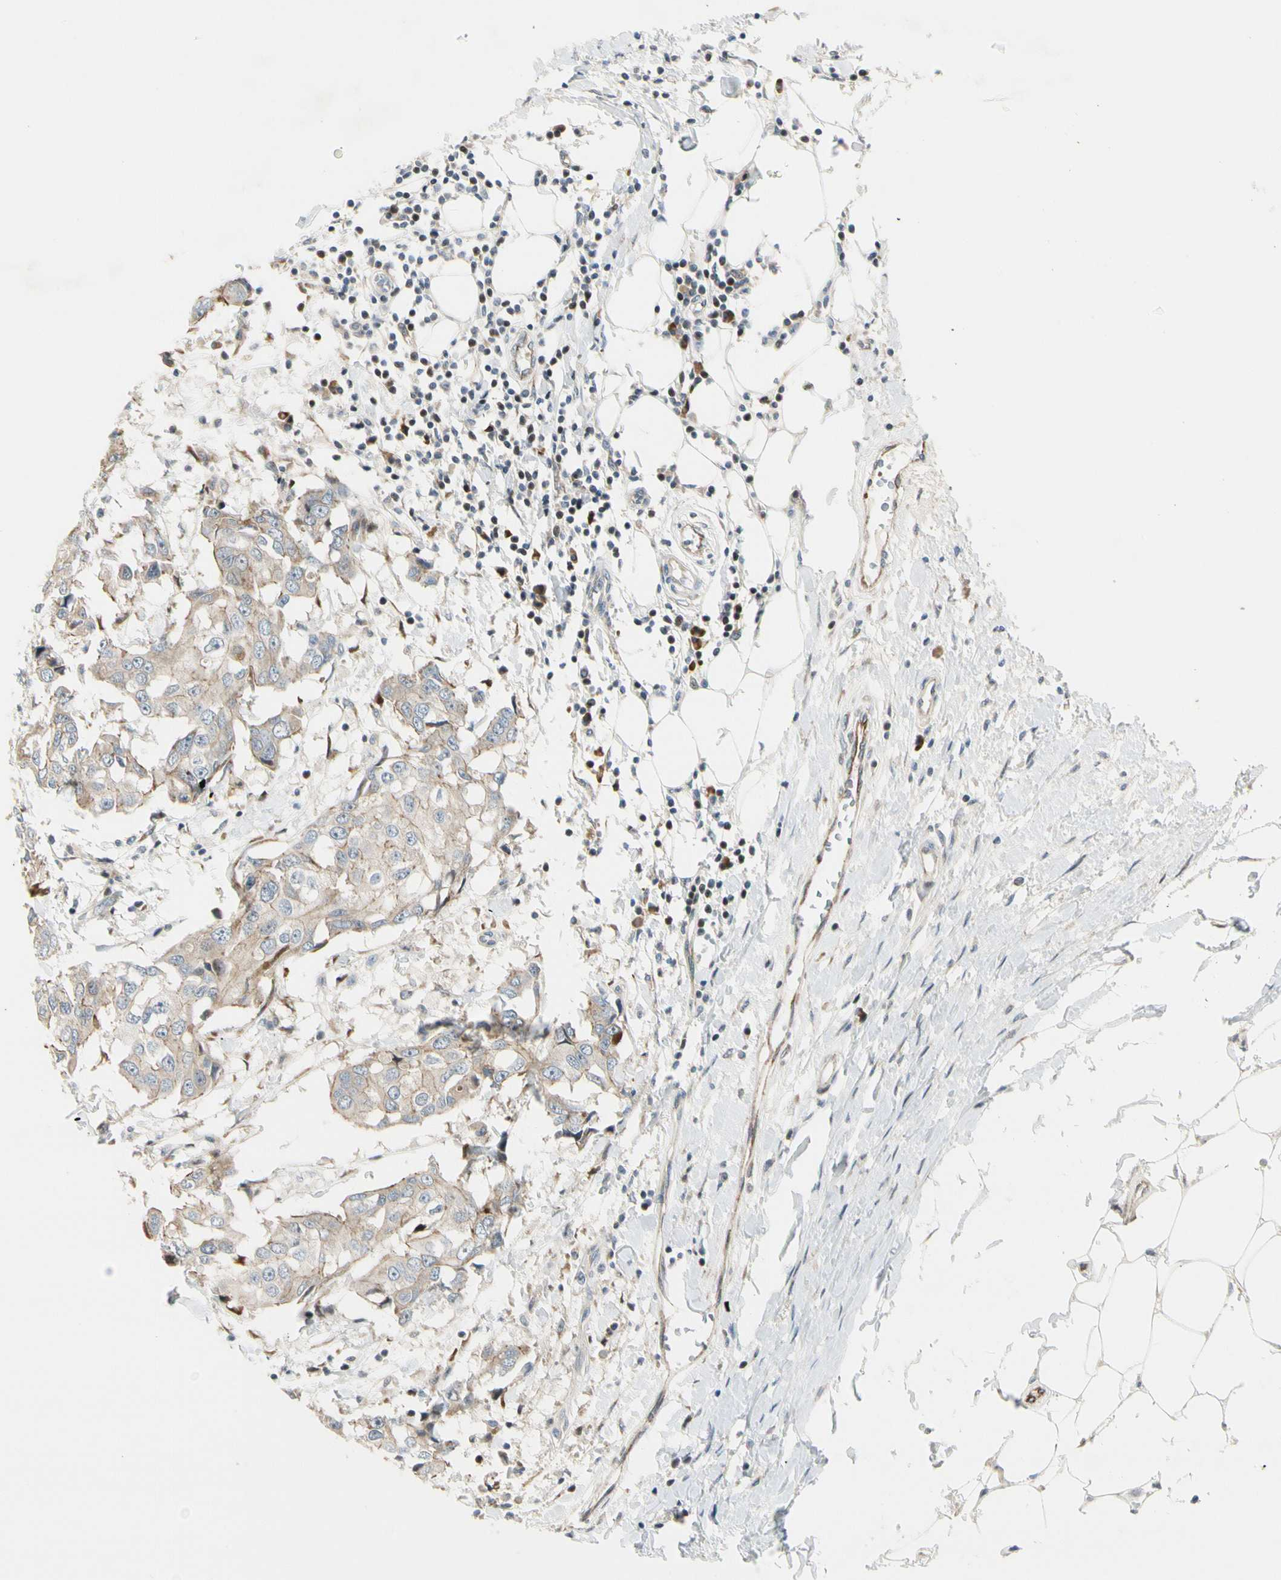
{"staining": {"intensity": "strong", "quantity": "<25%", "location": "cytoplasmic/membranous"}, "tissue": "breast cancer", "cell_type": "Tumor cells", "image_type": "cancer", "snomed": [{"axis": "morphology", "description": "Duct carcinoma"}, {"axis": "topography", "description": "Breast"}], "caption": "Immunohistochemical staining of breast intraductal carcinoma displays medium levels of strong cytoplasmic/membranous protein expression in about <25% of tumor cells.", "gene": "NPDC1", "patient": {"sex": "female", "age": 27}}